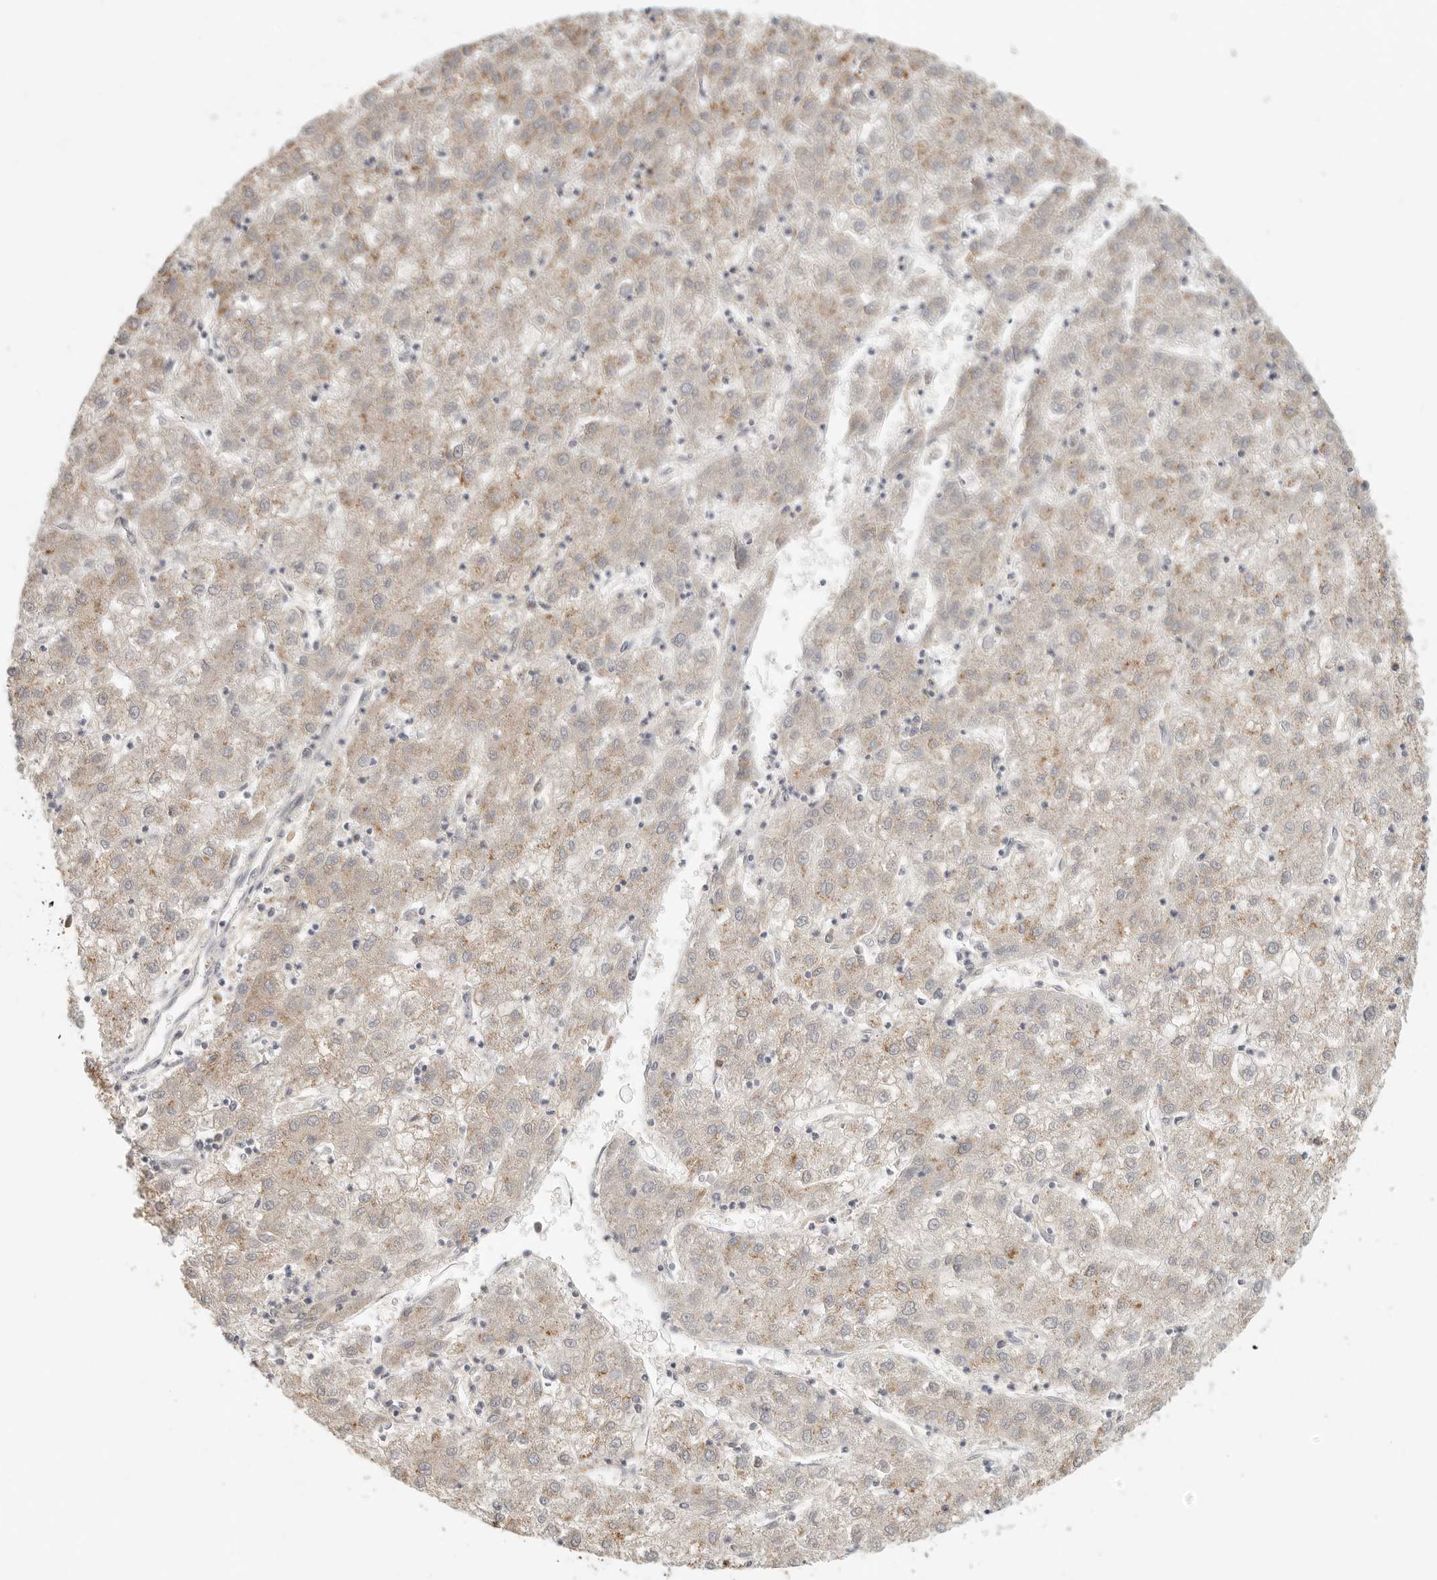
{"staining": {"intensity": "weak", "quantity": "25%-75%", "location": "cytoplasmic/membranous"}, "tissue": "liver cancer", "cell_type": "Tumor cells", "image_type": "cancer", "snomed": [{"axis": "morphology", "description": "Carcinoma, Hepatocellular, NOS"}, {"axis": "topography", "description": "Liver"}], "caption": "There is low levels of weak cytoplasmic/membranous expression in tumor cells of hepatocellular carcinoma (liver), as demonstrated by immunohistochemical staining (brown color).", "gene": "SLC25A36", "patient": {"sex": "male", "age": 72}}